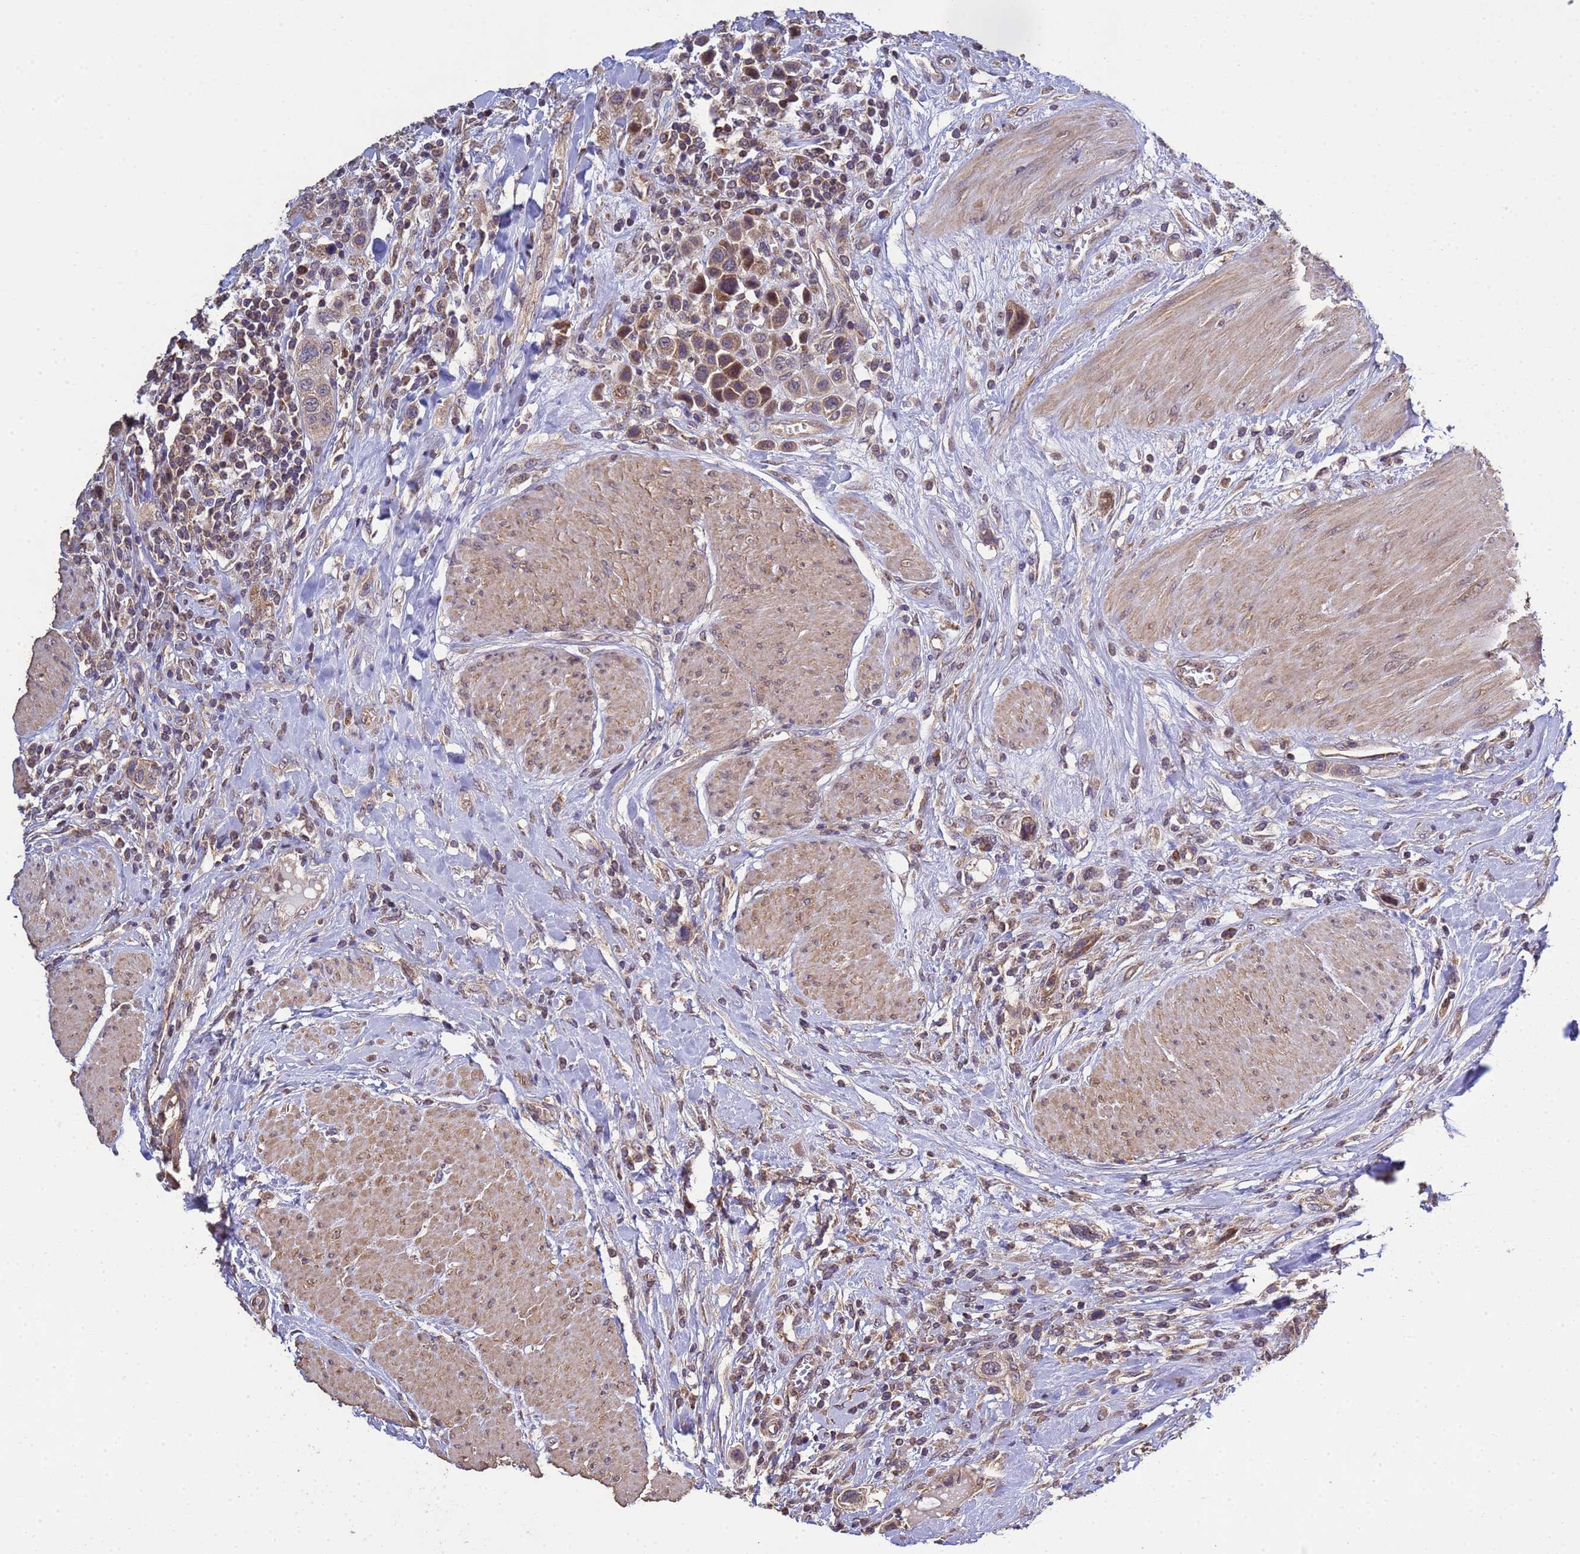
{"staining": {"intensity": "weak", "quantity": ">75%", "location": "cytoplasmic/membranous"}, "tissue": "urothelial cancer", "cell_type": "Tumor cells", "image_type": "cancer", "snomed": [{"axis": "morphology", "description": "Urothelial carcinoma, High grade"}, {"axis": "topography", "description": "Urinary bladder"}], "caption": "Urothelial carcinoma (high-grade) stained for a protein demonstrates weak cytoplasmic/membranous positivity in tumor cells.", "gene": "P2RX7", "patient": {"sex": "male", "age": 50}}